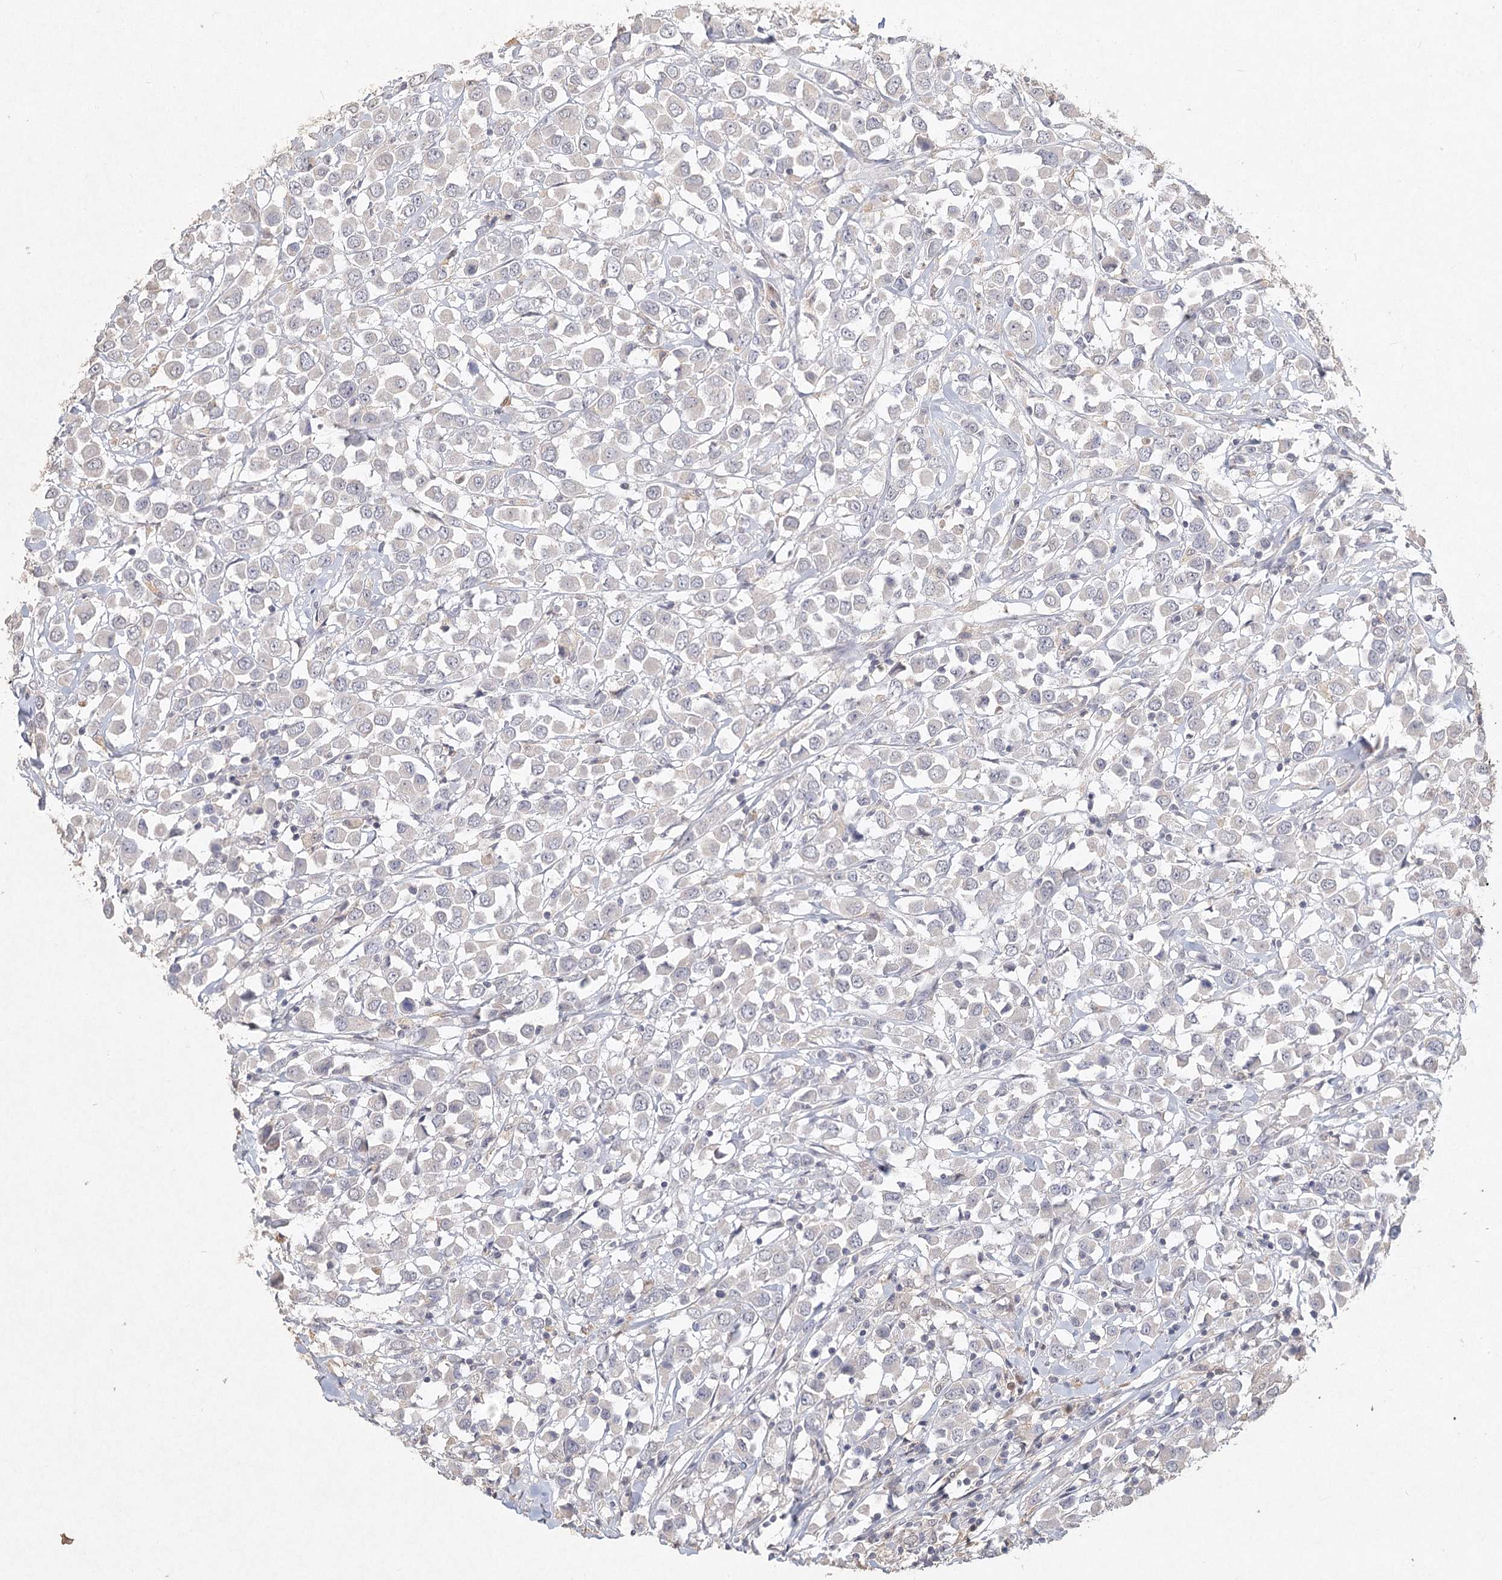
{"staining": {"intensity": "negative", "quantity": "none", "location": "none"}, "tissue": "breast cancer", "cell_type": "Tumor cells", "image_type": "cancer", "snomed": [{"axis": "morphology", "description": "Duct carcinoma"}, {"axis": "topography", "description": "Breast"}], "caption": "Immunohistochemistry of human breast invasive ductal carcinoma reveals no expression in tumor cells. (DAB (3,3'-diaminobenzidine) IHC visualized using brightfield microscopy, high magnification).", "gene": "ARSI", "patient": {"sex": "female", "age": 61}}